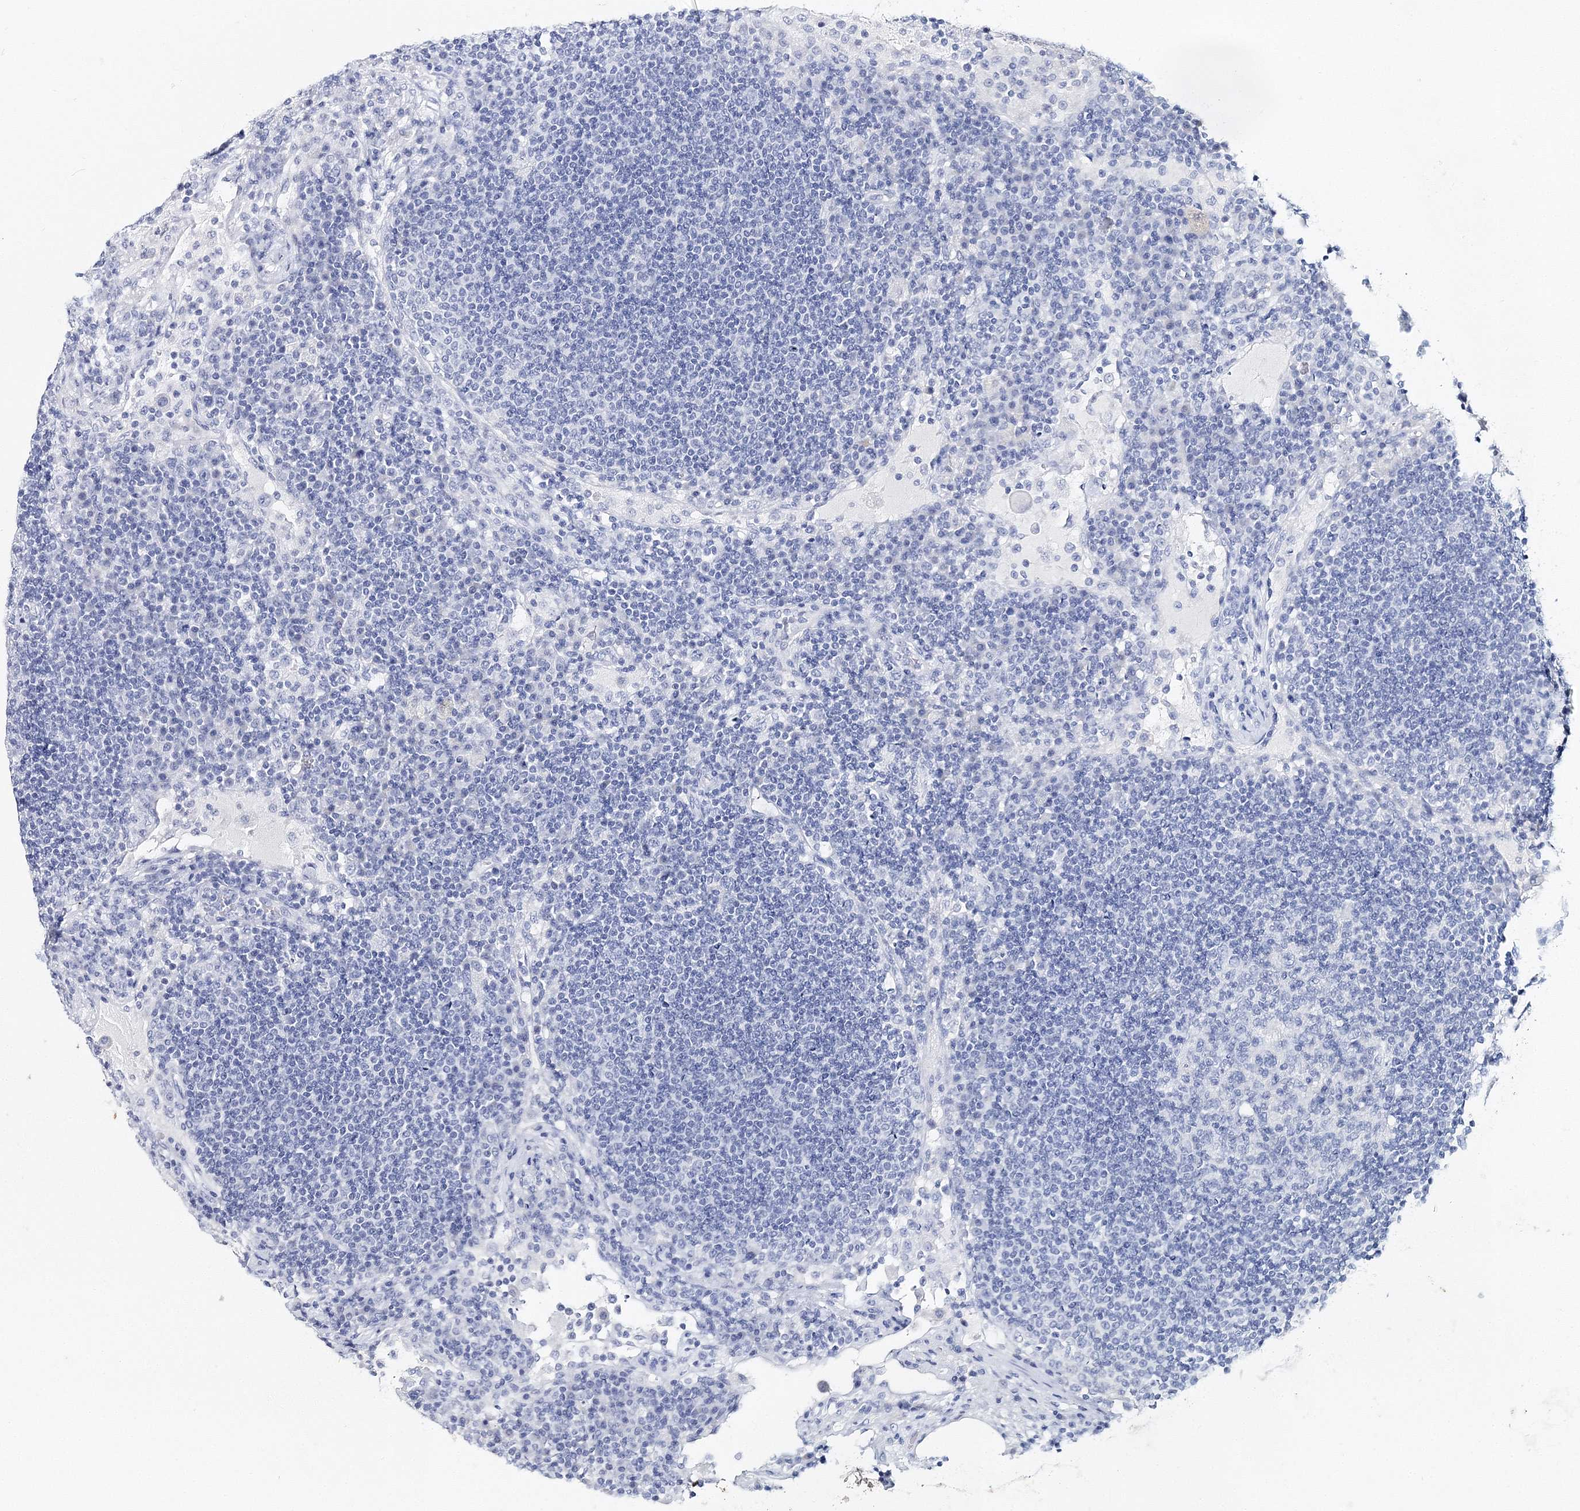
{"staining": {"intensity": "negative", "quantity": "none", "location": "none"}, "tissue": "lymph node", "cell_type": "Germinal center cells", "image_type": "normal", "snomed": [{"axis": "morphology", "description": "Normal tissue, NOS"}, {"axis": "topography", "description": "Lymph node"}], "caption": "IHC of benign lymph node shows no positivity in germinal center cells. (DAB immunohistochemistry (IHC) with hematoxylin counter stain).", "gene": "MYOZ2", "patient": {"sex": "female", "age": 53}}